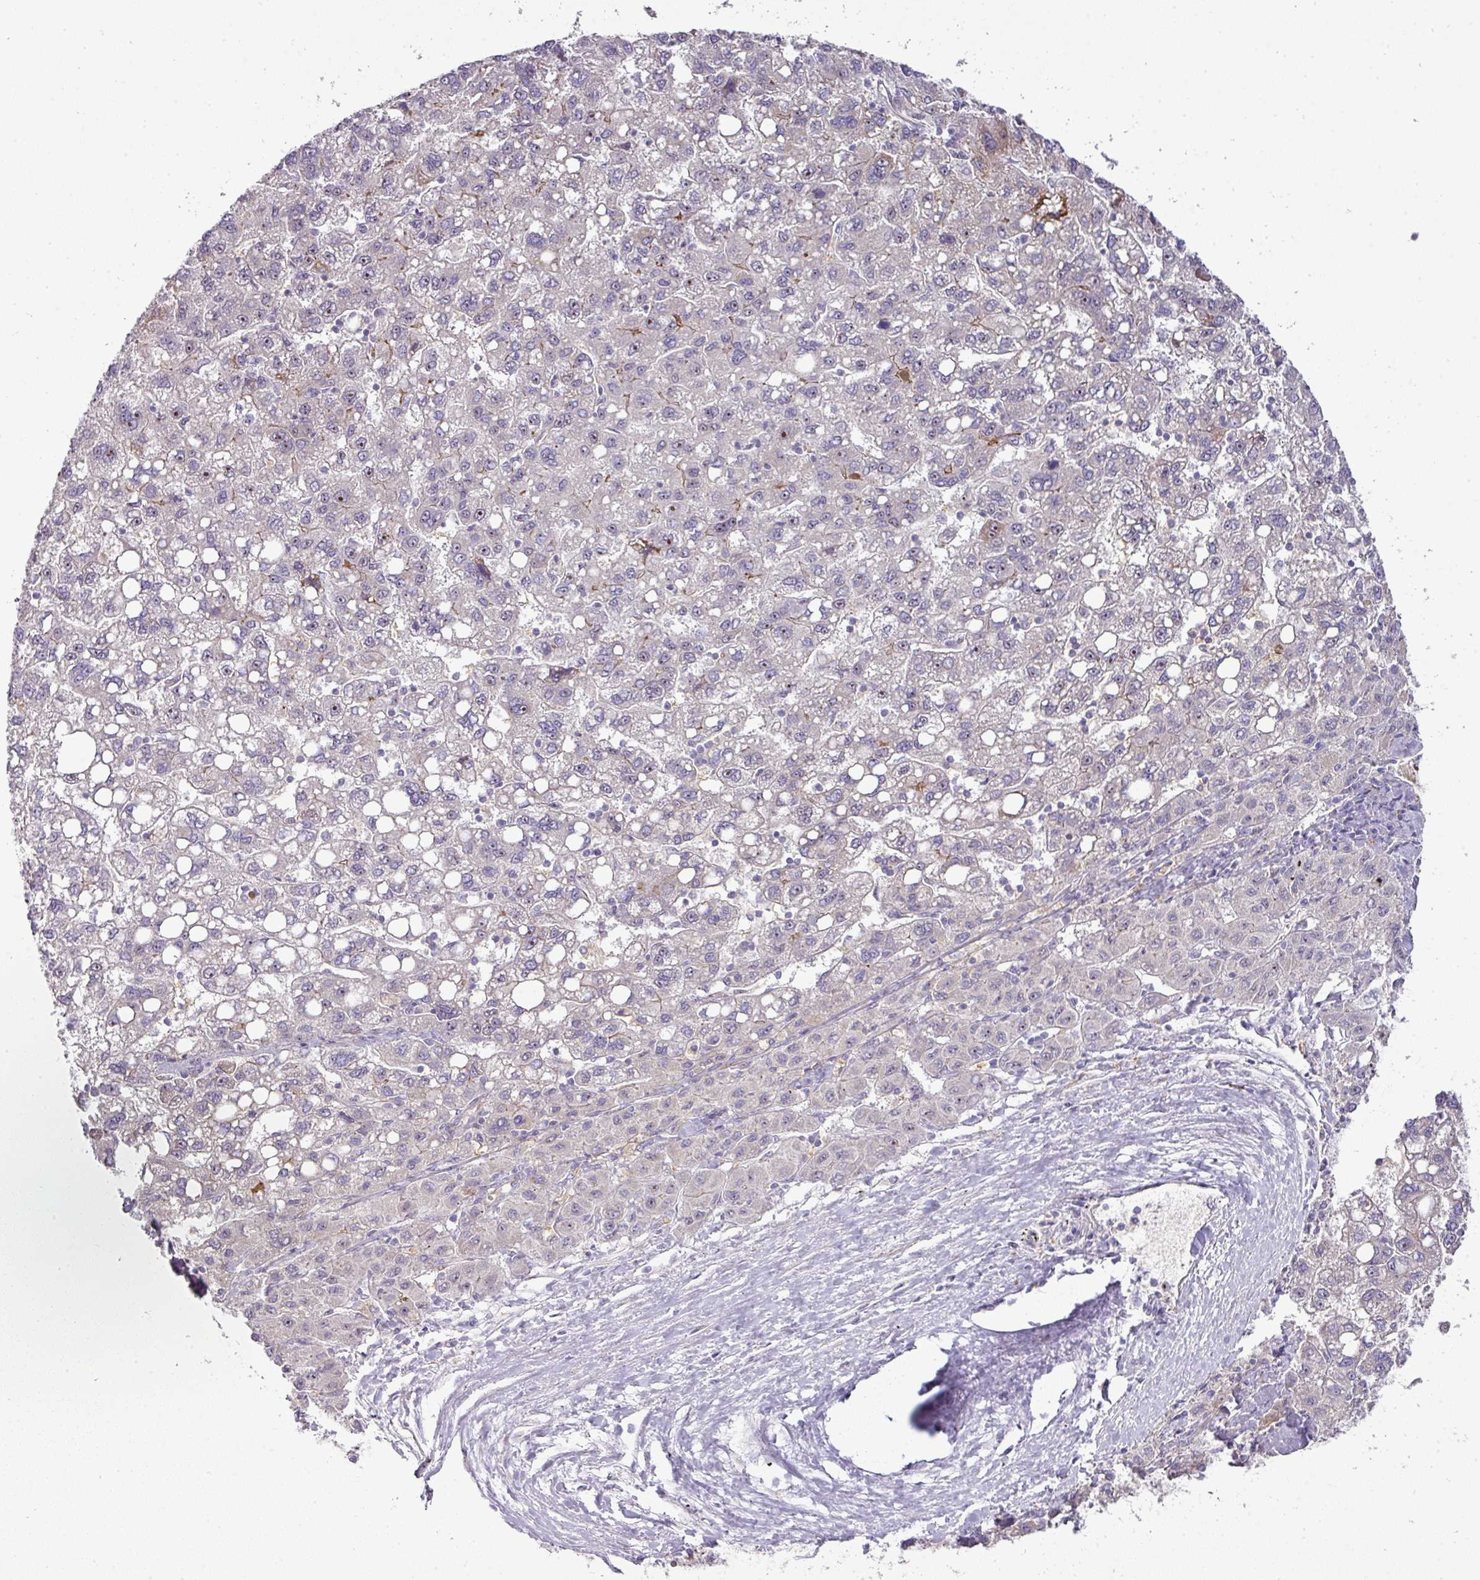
{"staining": {"intensity": "moderate", "quantity": "25%-75%", "location": "nuclear"}, "tissue": "liver cancer", "cell_type": "Tumor cells", "image_type": "cancer", "snomed": [{"axis": "morphology", "description": "Carcinoma, Hepatocellular, NOS"}, {"axis": "topography", "description": "Liver"}], "caption": "High-power microscopy captured an immunohistochemistry (IHC) photomicrograph of hepatocellular carcinoma (liver), revealing moderate nuclear staining in about 25%-75% of tumor cells.", "gene": "ATP6V1F", "patient": {"sex": "female", "age": 82}}